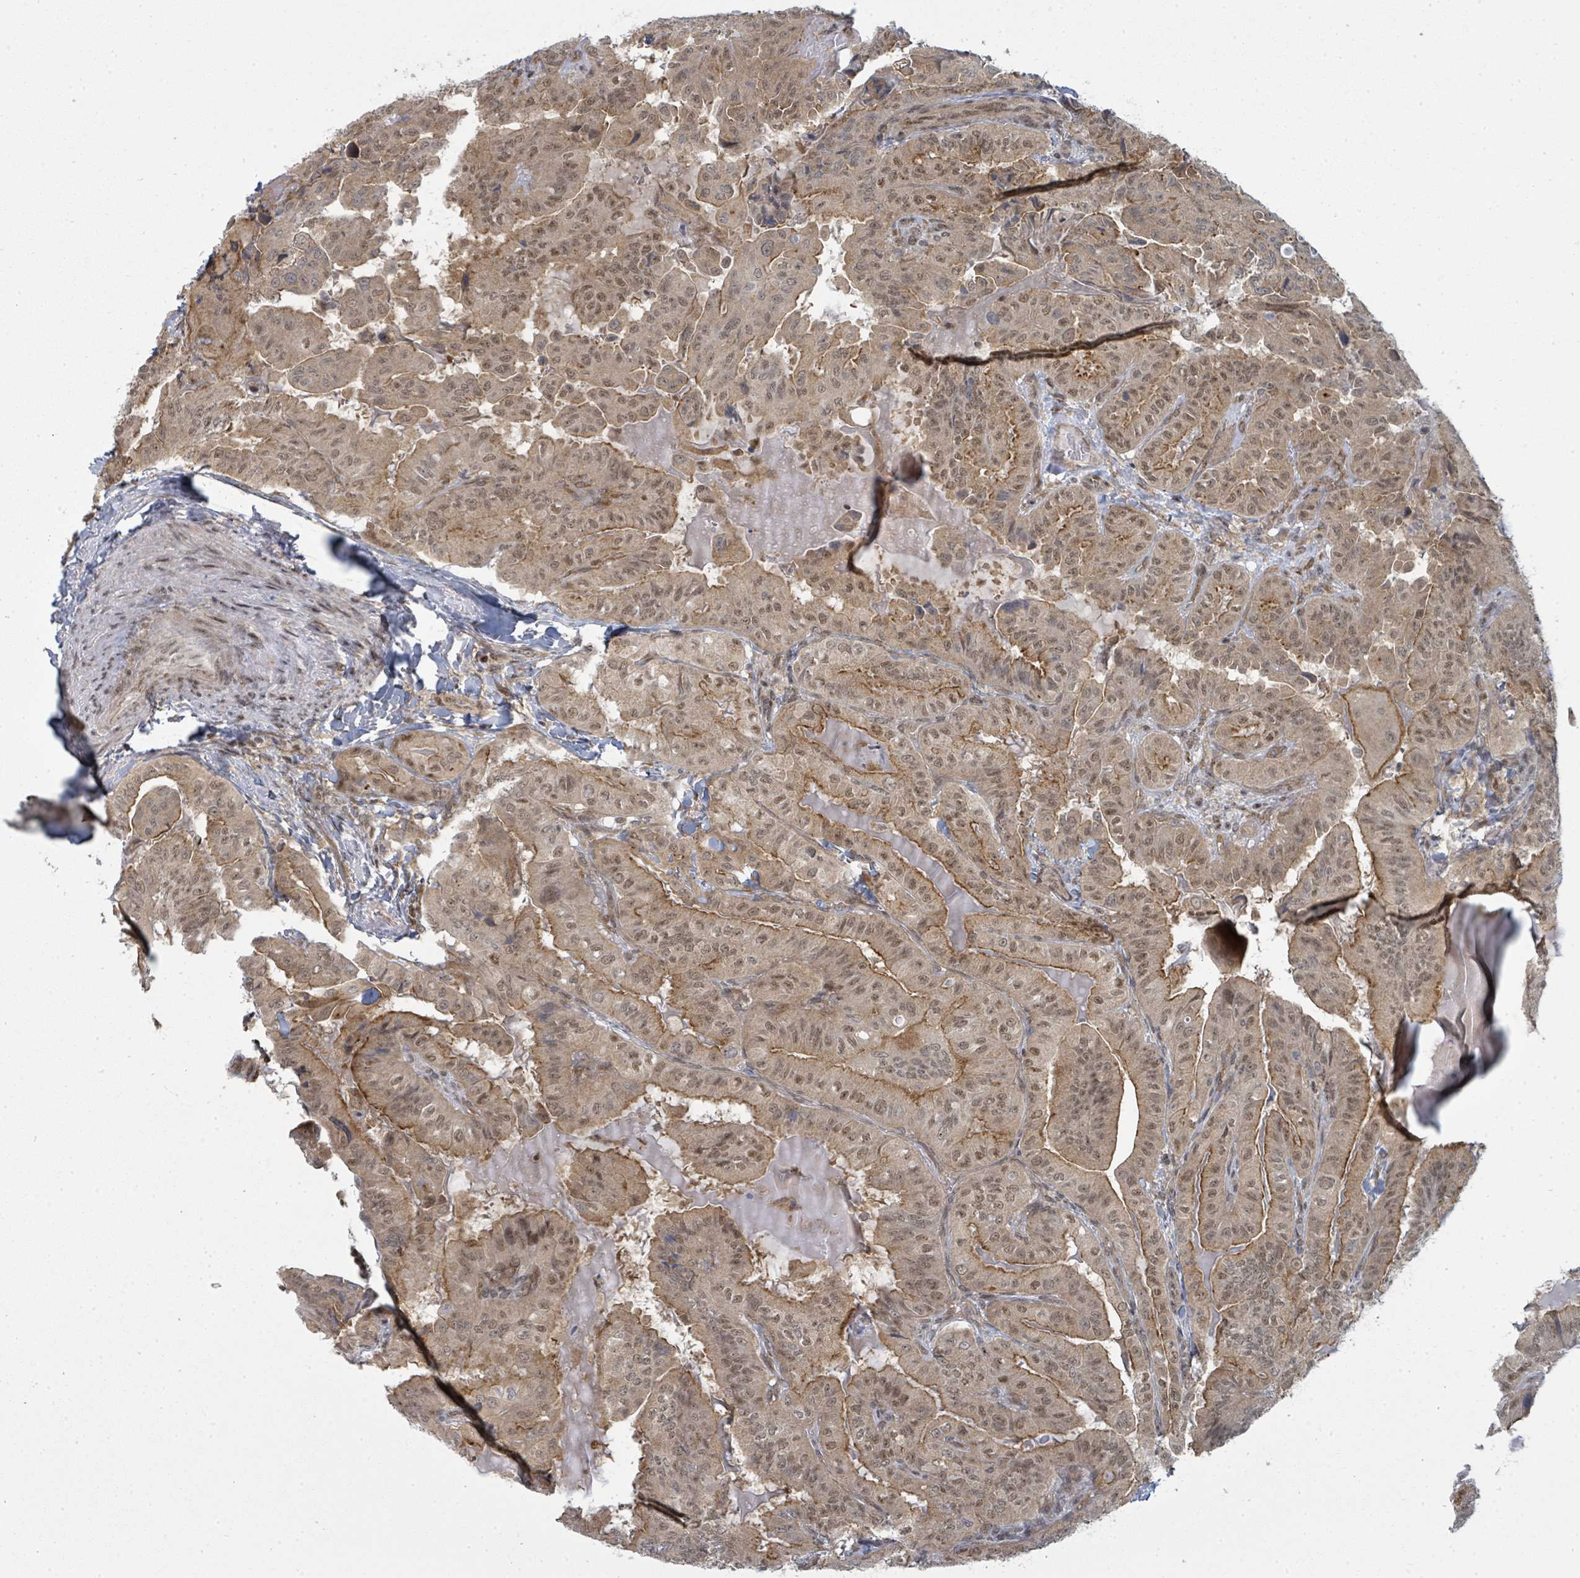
{"staining": {"intensity": "moderate", "quantity": ">75%", "location": "cytoplasmic/membranous,nuclear"}, "tissue": "thyroid cancer", "cell_type": "Tumor cells", "image_type": "cancer", "snomed": [{"axis": "morphology", "description": "Papillary adenocarcinoma, NOS"}, {"axis": "topography", "description": "Thyroid gland"}], "caption": "Moderate cytoplasmic/membranous and nuclear protein positivity is identified in approximately >75% of tumor cells in thyroid cancer.", "gene": "PSMG2", "patient": {"sex": "female", "age": 68}}